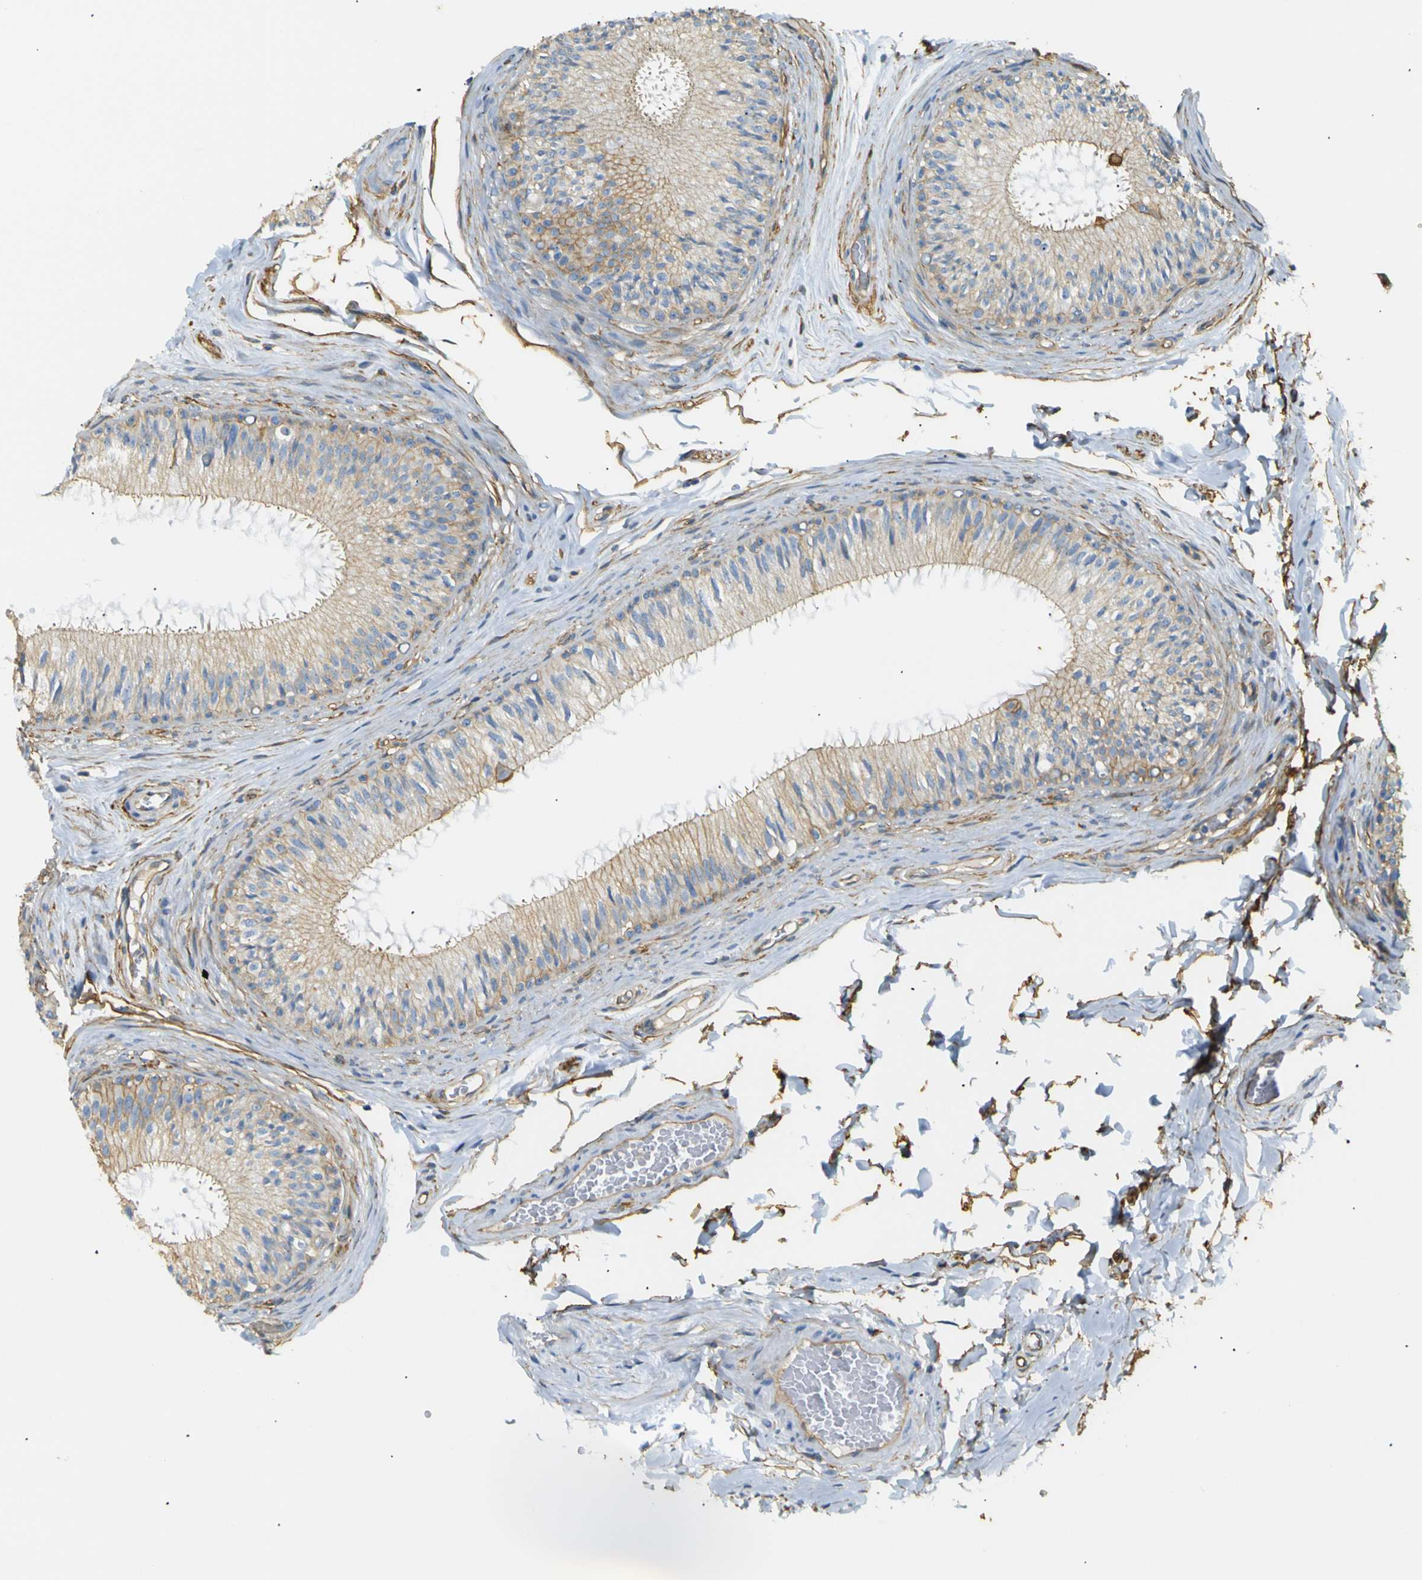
{"staining": {"intensity": "moderate", "quantity": ">75%", "location": "cytoplasmic/membranous"}, "tissue": "epididymis", "cell_type": "Glandular cells", "image_type": "normal", "snomed": [{"axis": "morphology", "description": "Normal tissue, NOS"}, {"axis": "topography", "description": "Testis"}, {"axis": "topography", "description": "Epididymis"}], "caption": "Immunohistochemistry (IHC) staining of unremarkable epididymis, which shows medium levels of moderate cytoplasmic/membranous expression in about >75% of glandular cells indicating moderate cytoplasmic/membranous protein expression. The staining was performed using DAB (3,3'-diaminobenzidine) (brown) for protein detection and nuclei were counterstained in hematoxylin (blue).", "gene": "SPTBN1", "patient": {"sex": "male", "age": 36}}